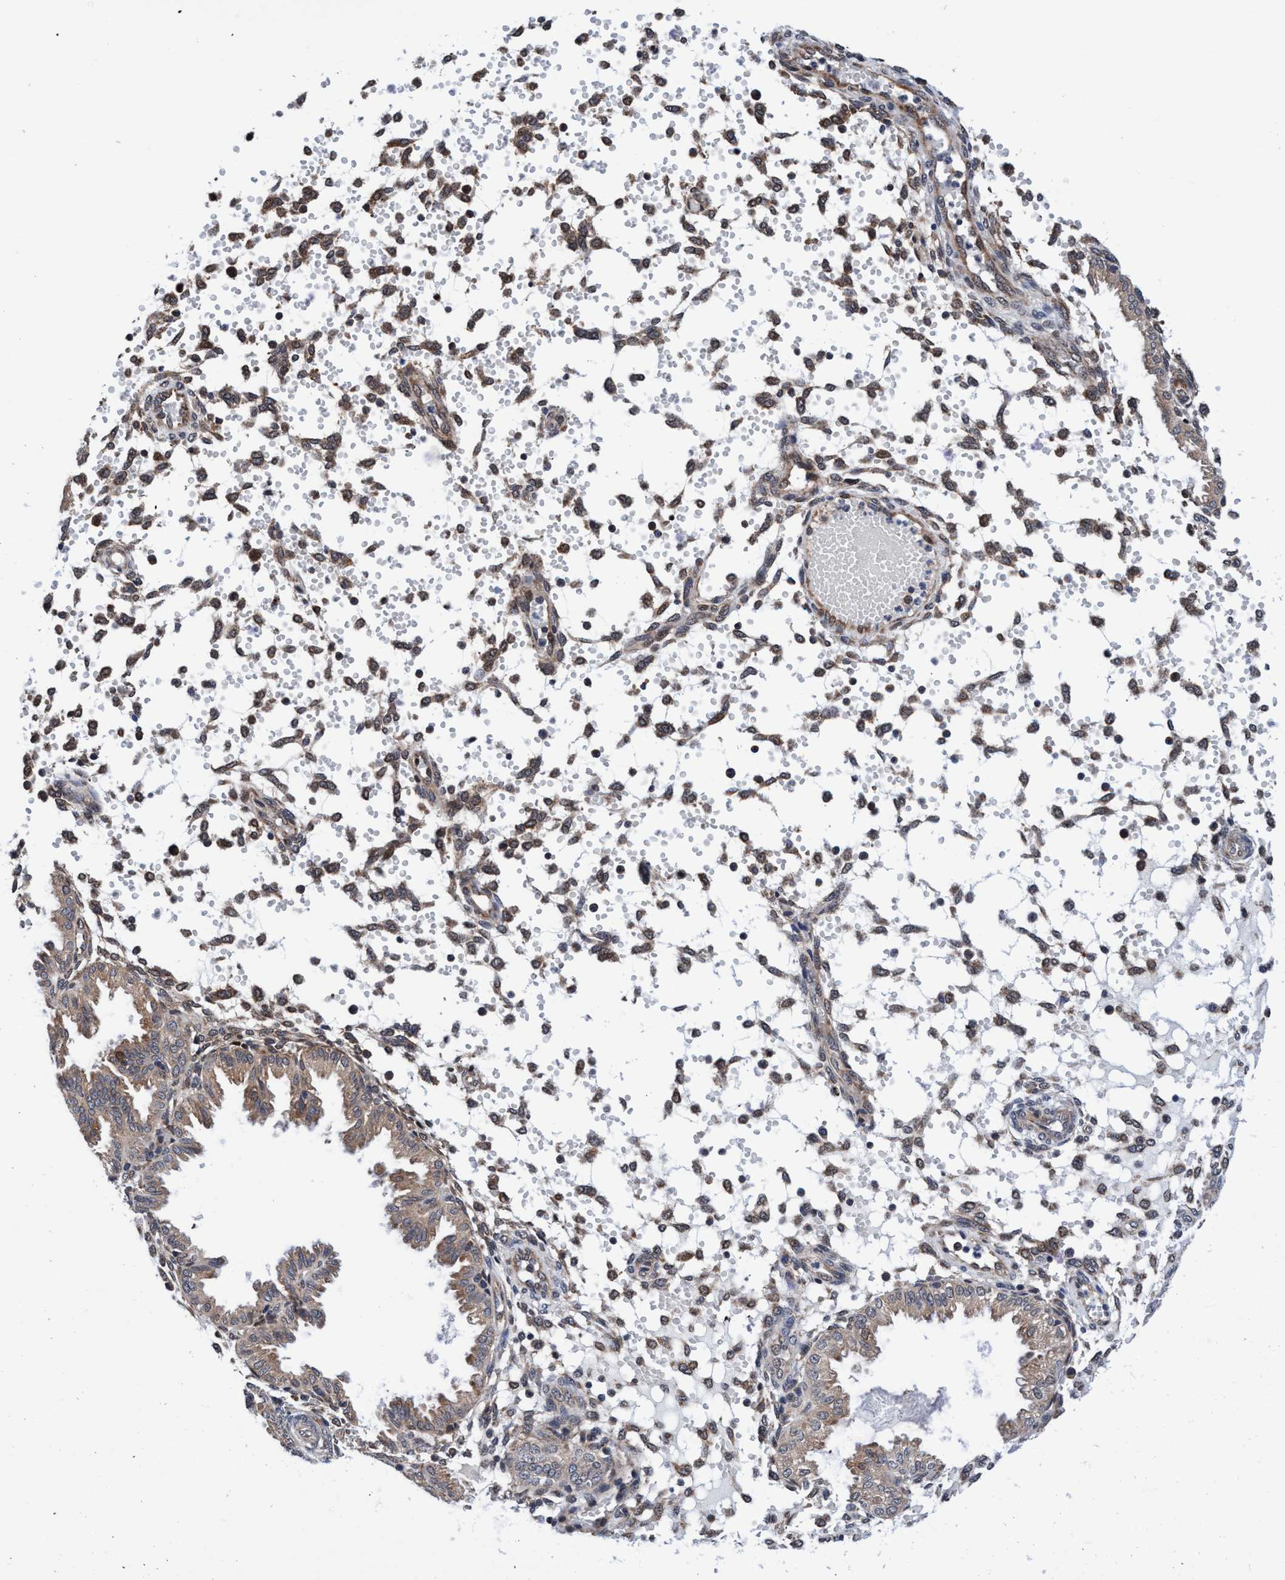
{"staining": {"intensity": "negative", "quantity": "none", "location": "none"}, "tissue": "endometrium", "cell_type": "Cells in endometrial stroma", "image_type": "normal", "snomed": [{"axis": "morphology", "description": "Normal tissue, NOS"}, {"axis": "topography", "description": "Endometrium"}], "caption": "Endometrium stained for a protein using immunohistochemistry exhibits no staining cells in endometrial stroma.", "gene": "AGAP2", "patient": {"sex": "female", "age": 33}}